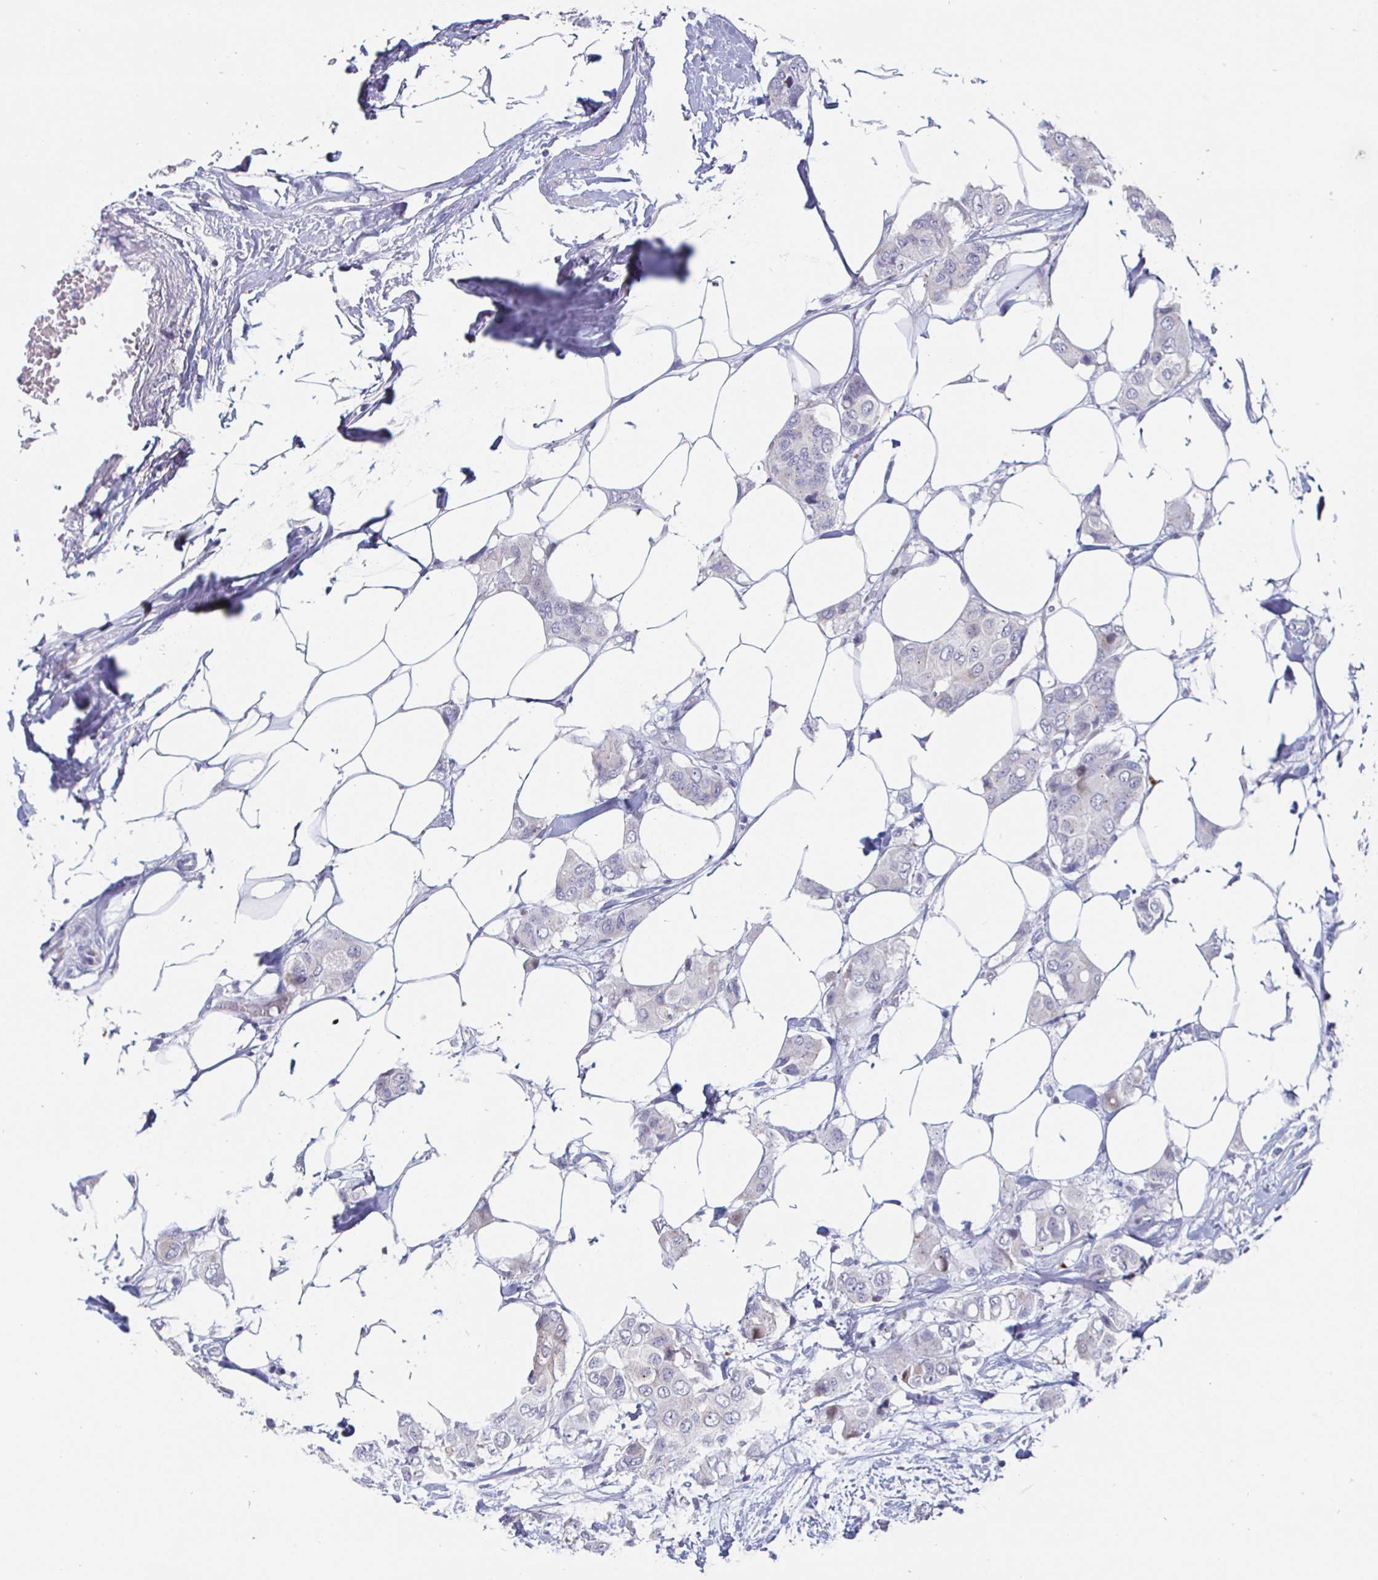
{"staining": {"intensity": "negative", "quantity": "none", "location": "none"}, "tissue": "breast cancer", "cell_type": "Tumor cells", "image_type": "cancer", "snomed": [{"axis": "morphology", "description": "Lobular carcinoma"}, {"axis": "topography", "description": "Breast"}], "caption": "IHC micrograph of lobular carcinoma (breast) stained for a protein (brown), which exhibits no expression in tumor cells.", "gene": "DMRTB1", "patient": {"sex": "female", "age": 51}}